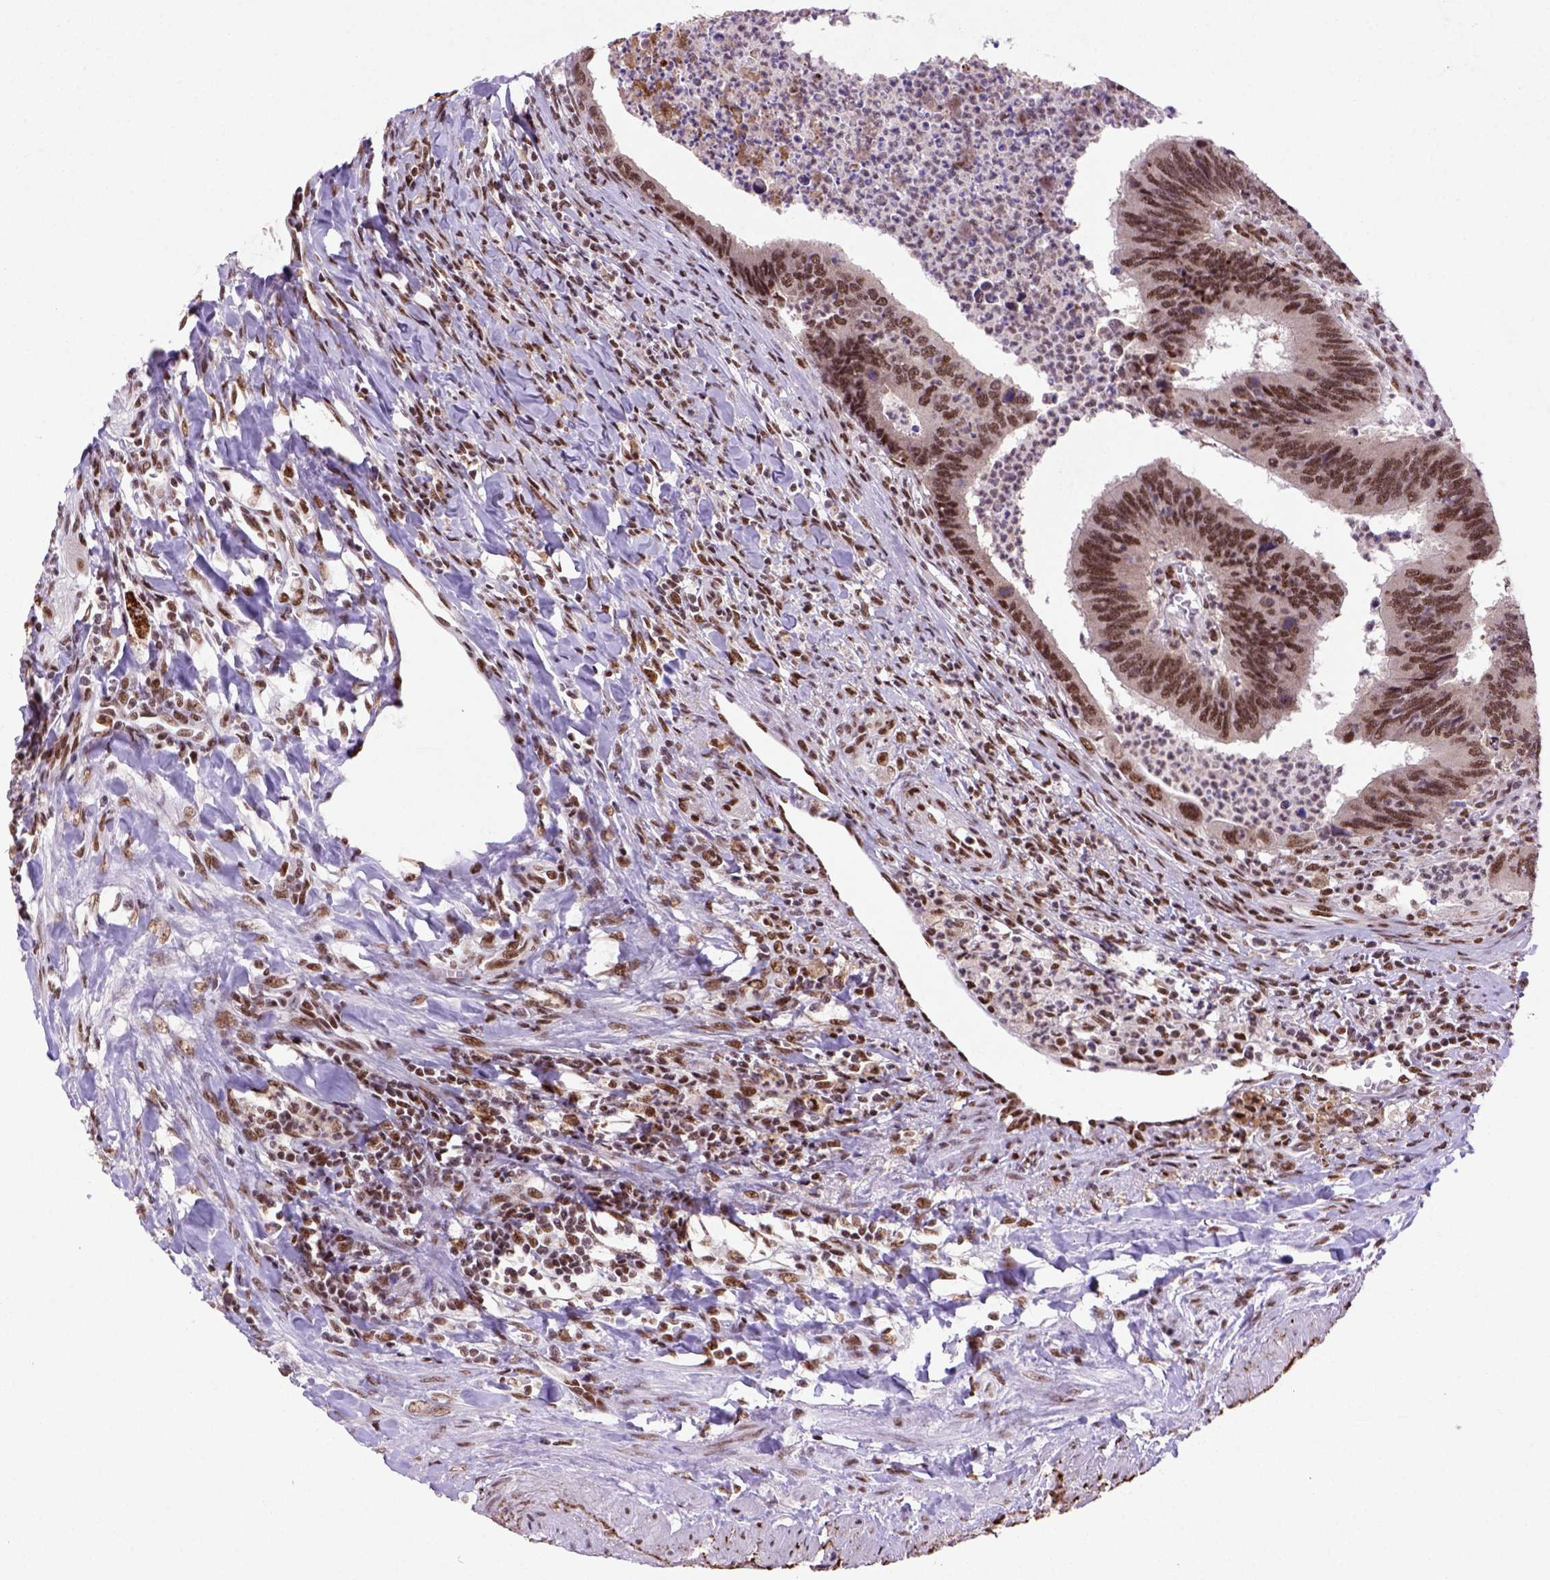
{"staining": {"intensity": "moderate", "quantity": ">75%", "location": "nuclear"}, "tissue": "colorectal cancer", "cell_type": "Tumor cells", "image_type": "cancer", "snomed": [{"axis": "morphology", "description": "Adenocarcinoma, NOS"}, {"axis": "topography", "description": "Colon"}], "caption": "About >75% of tumor cells in colorectal adenocarcinoma exhibit moderate nuclear protein expression as visualized by brown immunohistochemical staining.", "gene": "NSMCE2", "patient": {"sex": "female", "age": 67}}